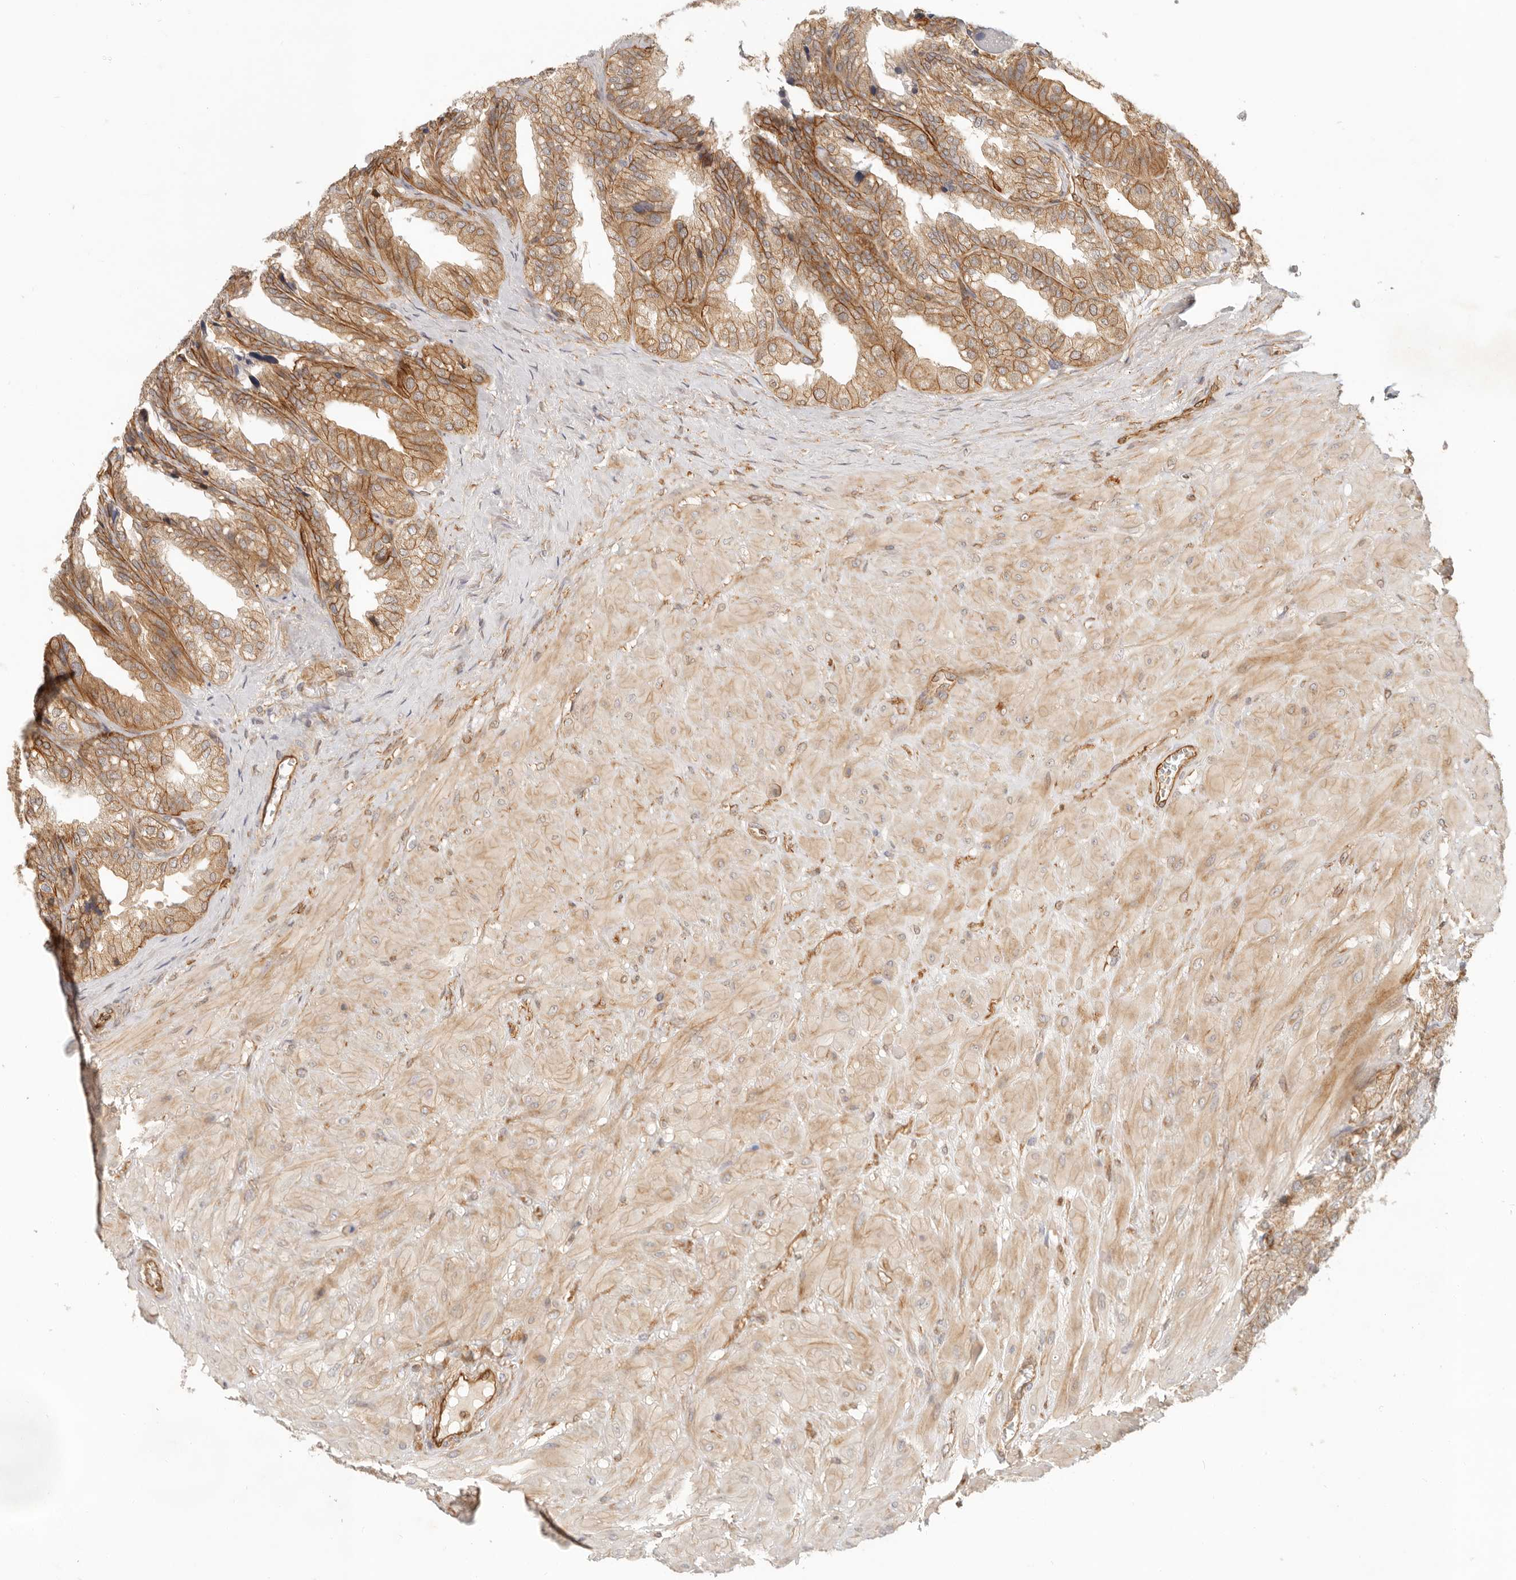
{"staining": {"intensity": "moderate", "quantity": ">75%", "location": "cytoplasmic/membranous"}, "tissue": "seminal vesicle", "cell_type": "Glandular cells", "image_type": "normal", "snomed": [{"axis": "morphology", "description": "Normal tissue, NOS"}, {"axis": "topography", "description": "Prostate"}, {"axis": "topography", "description": "Seminal veicle"}], "caption": "DAB (3,3'-diaminobenzidine) immunohistochemical staining of benign human seminal vesicle shows moderate cytoplasmic/membranous protein expression in about >75% of glandular cells.", "gene": "UFSP1", "patient": {"sex": "male", "age": 51}}